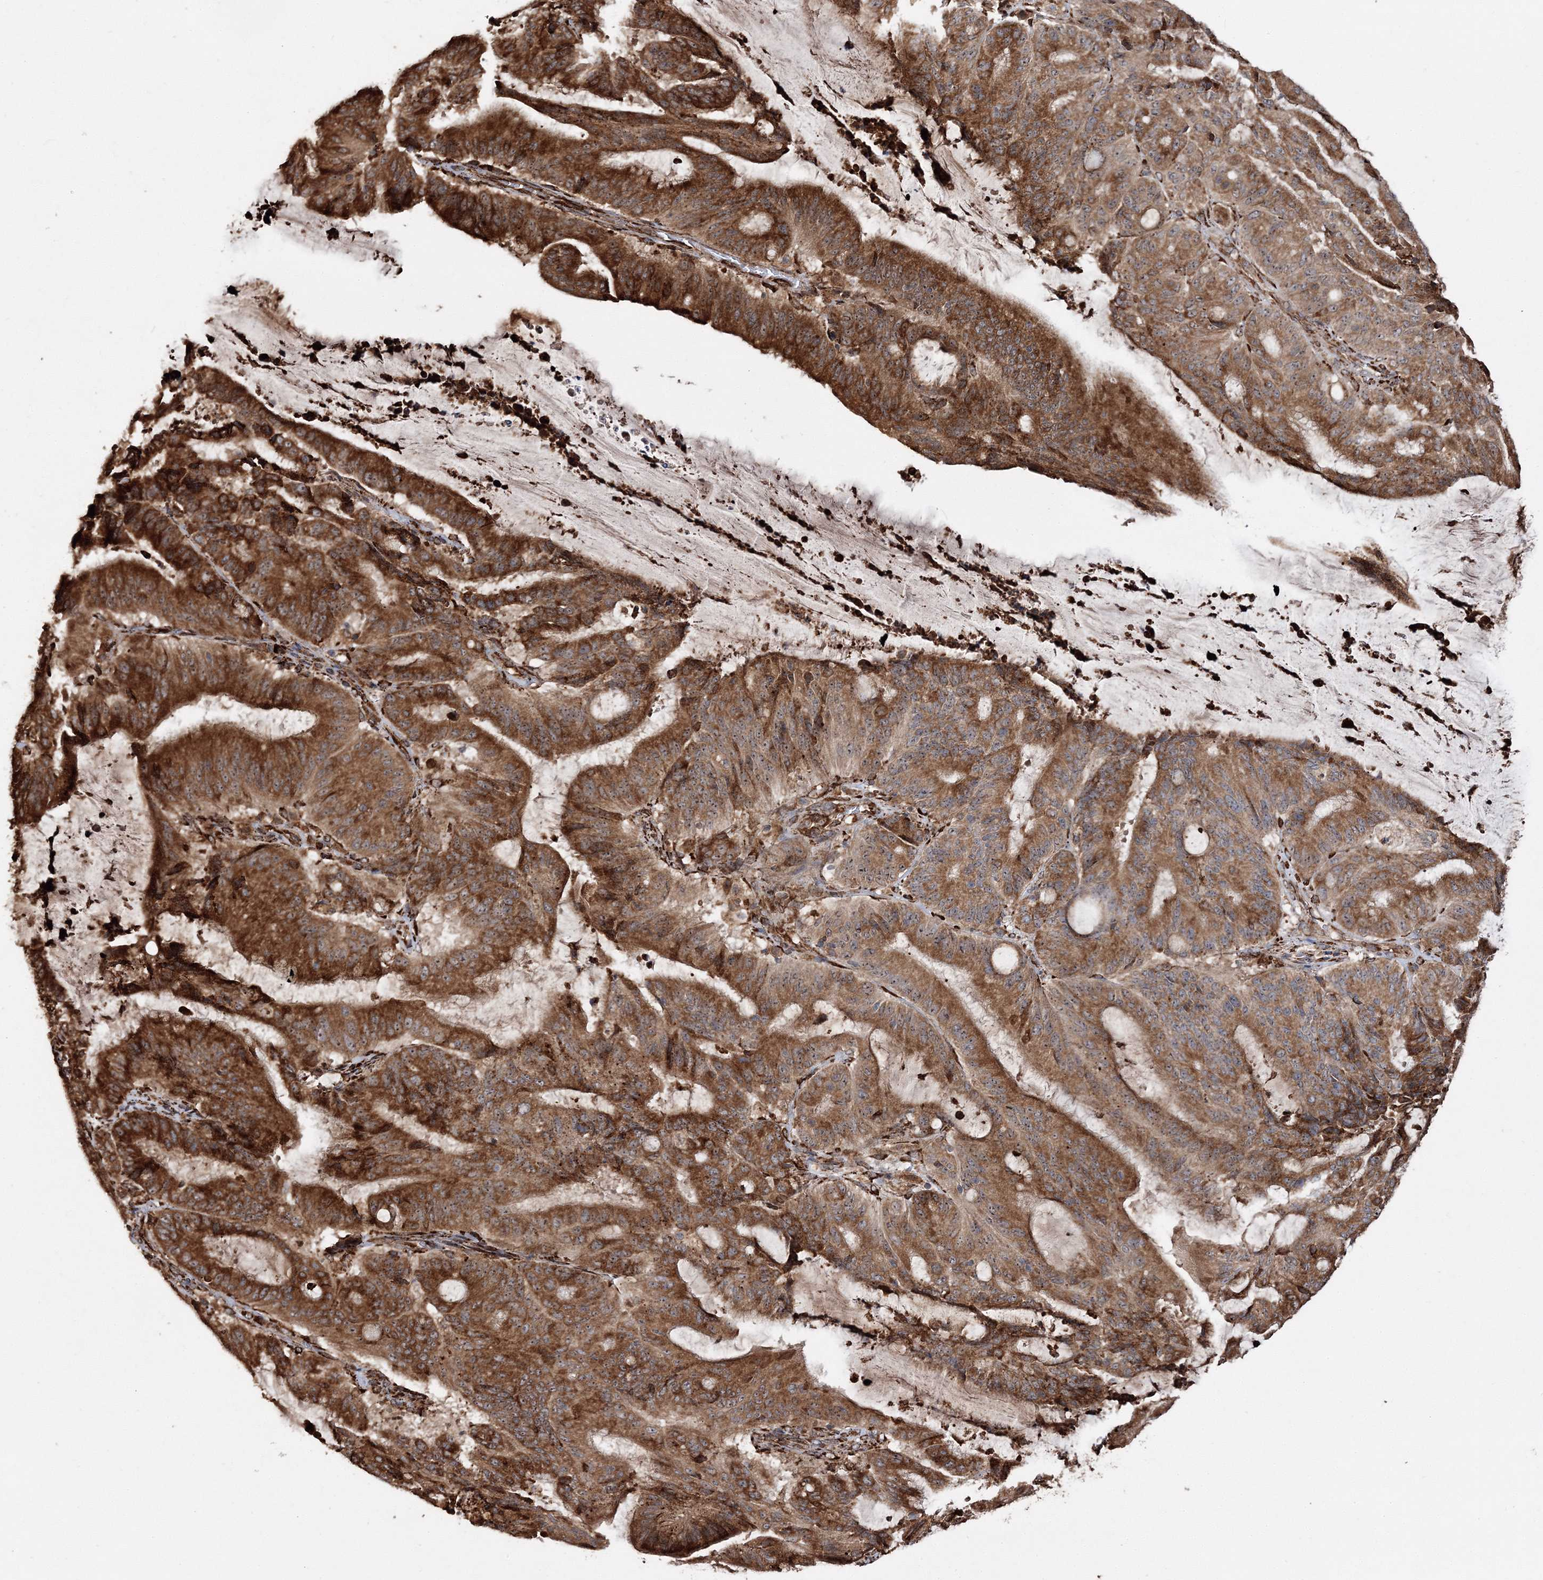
{"staining": {"intensity": "strong", "quantity": ">75%", "location": "cytoplasmic/membranous"}, "tissue": "liver cancer", "cell_type": "Tumor cells", "image_type": "cancer", "snomed": [{"axis": "morphology", "description": "Normal tissue, NOS"}, {"axis": "morphology", "description": "Cholangiocarcinoma"}, {"axis": "topography", "description": "Liver"}, {"axis": "topography", "description": "Peripheral nerve tissue"}], "caption": "A brown stain labels strong cytoplasmic/membranous staining of a protein in liver cancer tumor cells.", "gene": "SCRN3", "patient": {"sex": "female", "age": 73}}